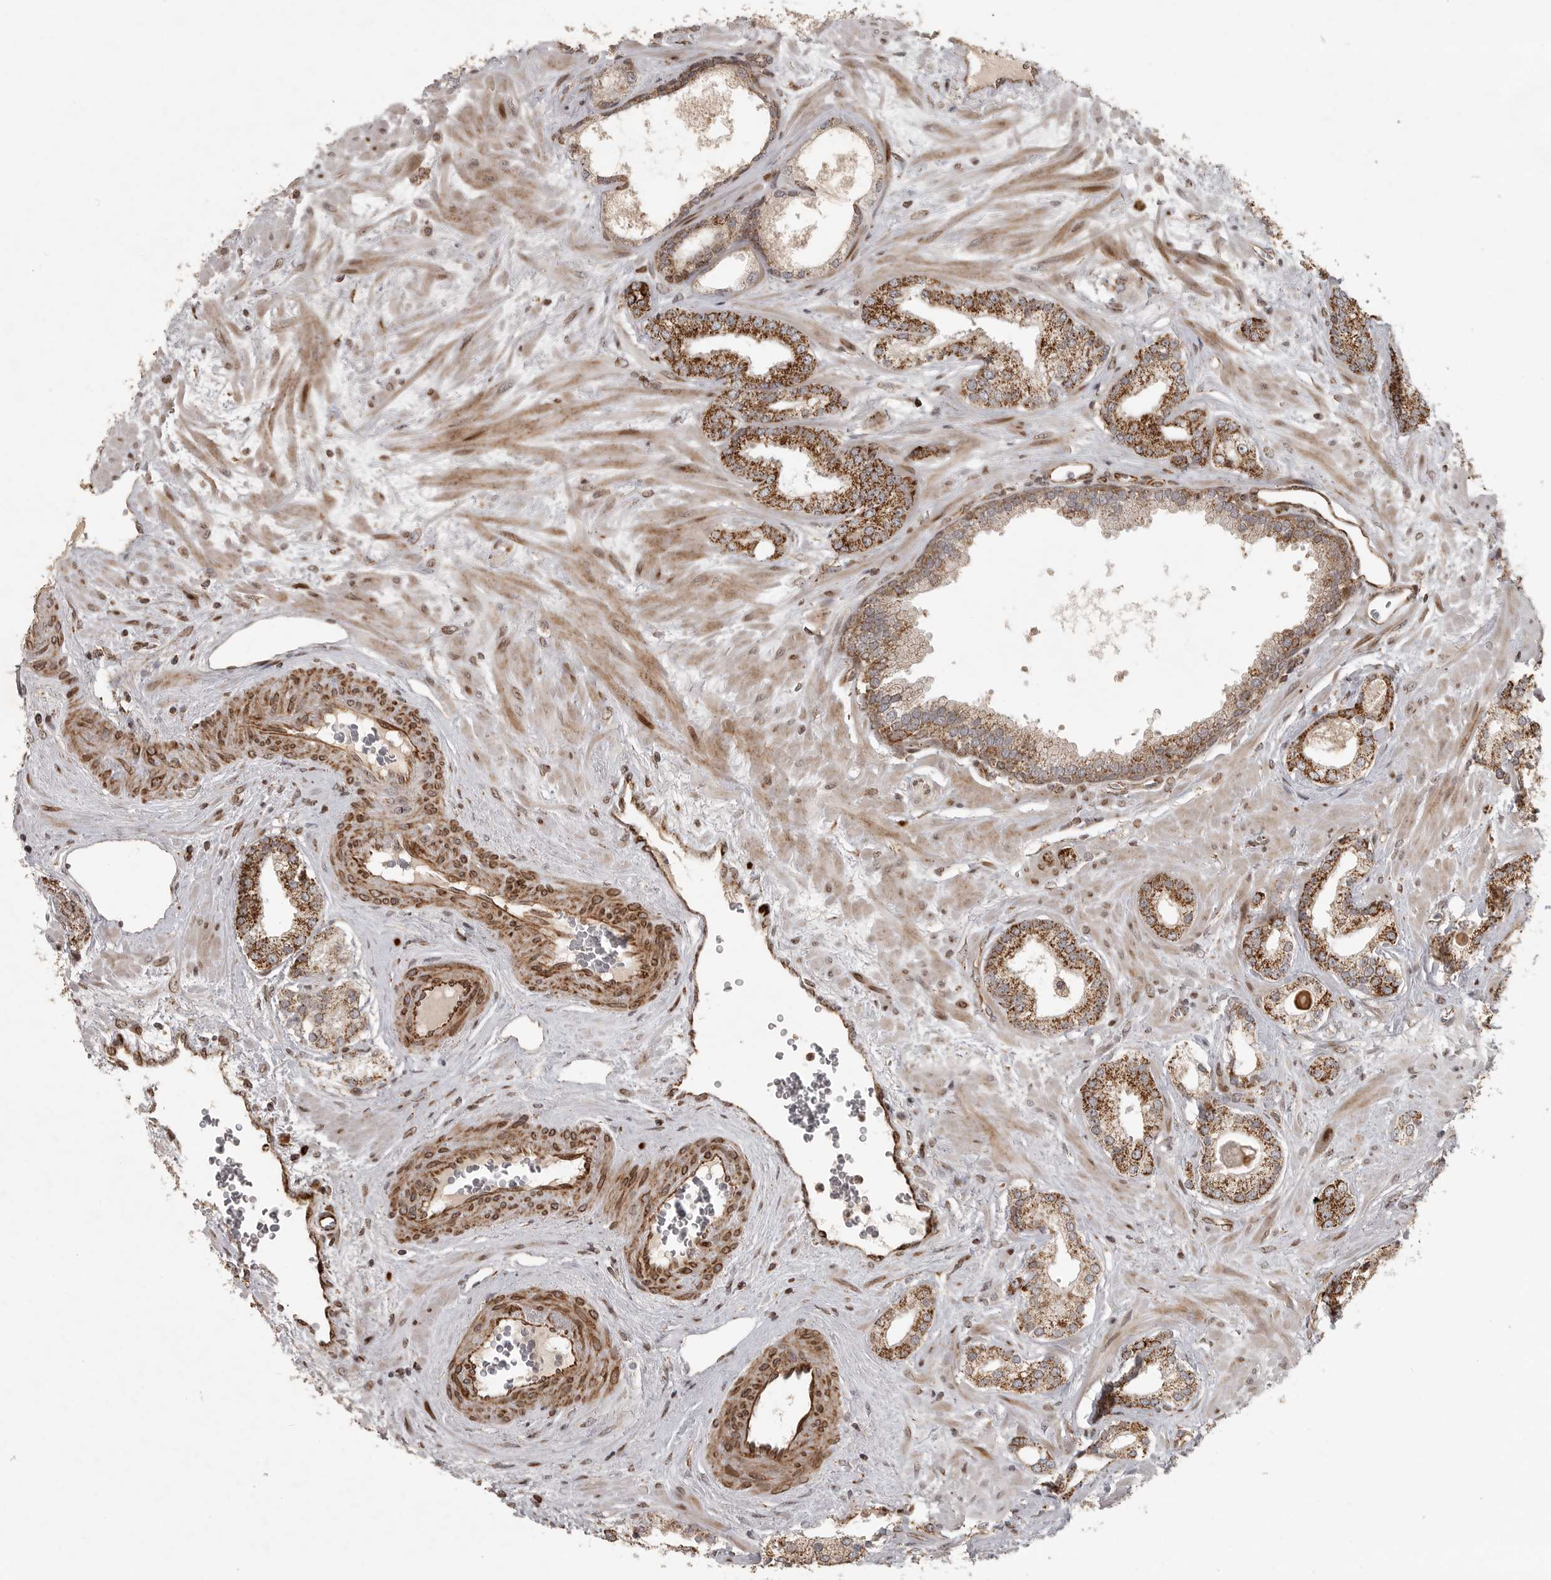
{"staining": {"intensity": "moderate", "quantity": ">75%", "location": "cytoplasmic/membranous"}, "tissue": "prostate cancer", "cell_type": "Tumor cells", "image_type": "cancer", "snomed": [{"axis": "morphology", "description": "Adenocarcinoma, Low grade"}, {"axis": "topography", "description": "Prostate"}], "caption": "This is a photomicrograph of immunohistochemistry (IHC) staining of prostate cancer (adenocarcinoma (low-grade)), which shows moderate expression in the cytoplasmic/membranous of tumor cells.", "gene": "NARS2", "patient": {"sex": "male", "age": 70}}